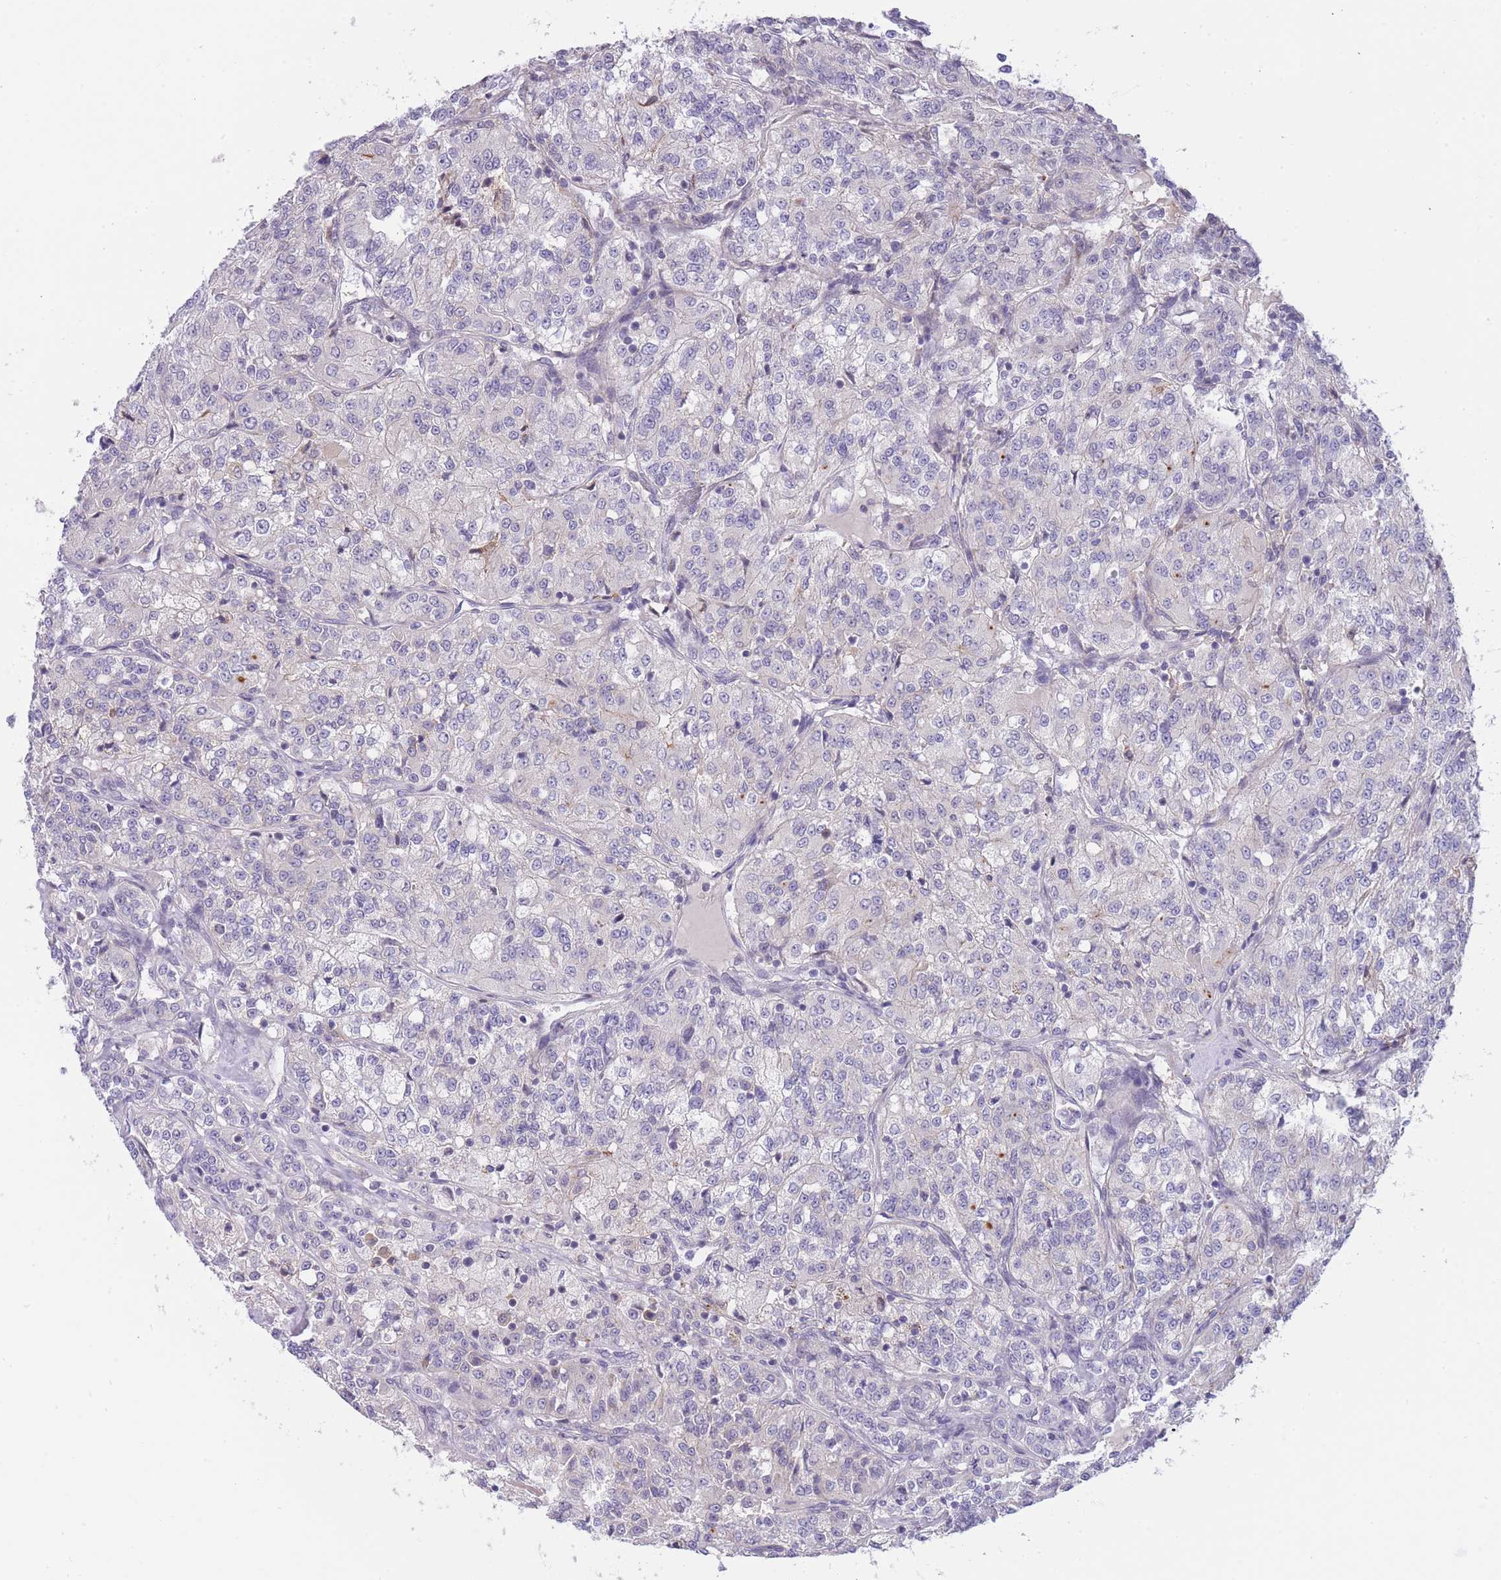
{"staining": {"intensity": "negative", "quantity": "none", "location": "none"}, "tissue": "renal cancer", "cell_type": "Tumor cells", "image_type": "cancer", "snomed": [{"axis": "morphology", "description": "Adenocarcinoma, NOS"}, {"axis": "topography", "description": "Kidney"}], "caption": "Tumor cells show no significant protein positivity in renal cancer.", "gene": "GOLGA6L25", "patient": {"sex": "female", "age": 63}}